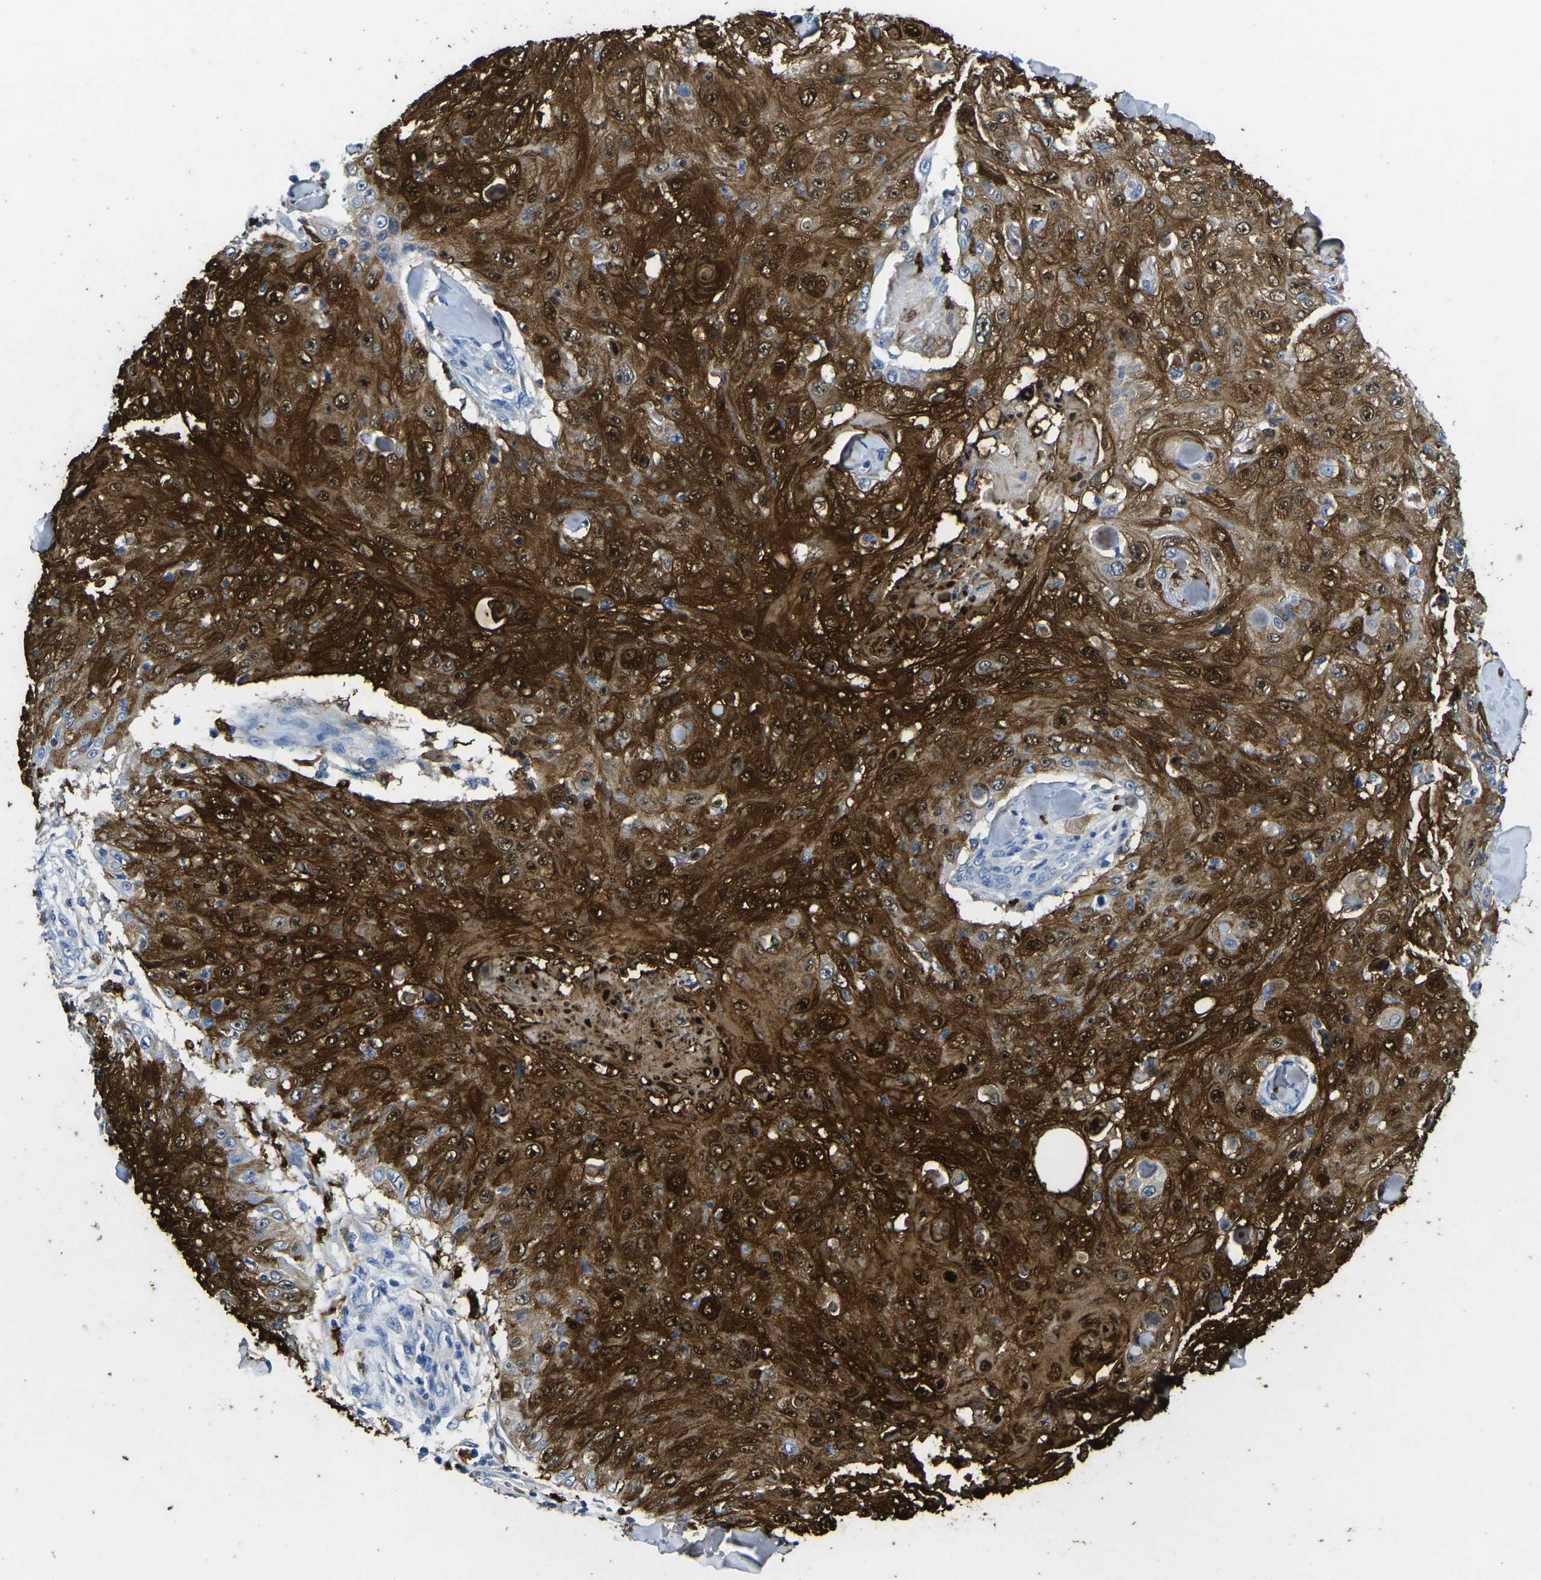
{"staining": {"intensity": "strong", "quantity": ">75%", "location": "cytoplasmic/membranous,nuclear"}, "tissue": "skin cancer", "cell_type": "Tumor cells", "image_type": "cancer", "snomed": [{"axis": "morphology", "description": "Squamous cell carcinoma, NOS"}, {"axis": "topography", "description": "Skin"}], "caption": "Skin cancer (squamous cell carcinoma) stained for a protein exhibits strong cytoplasmic/membranous and nuclear positivity in tumor cells.", "gene": "S100A9", "patient": {"sex": "male", "age": 86}}